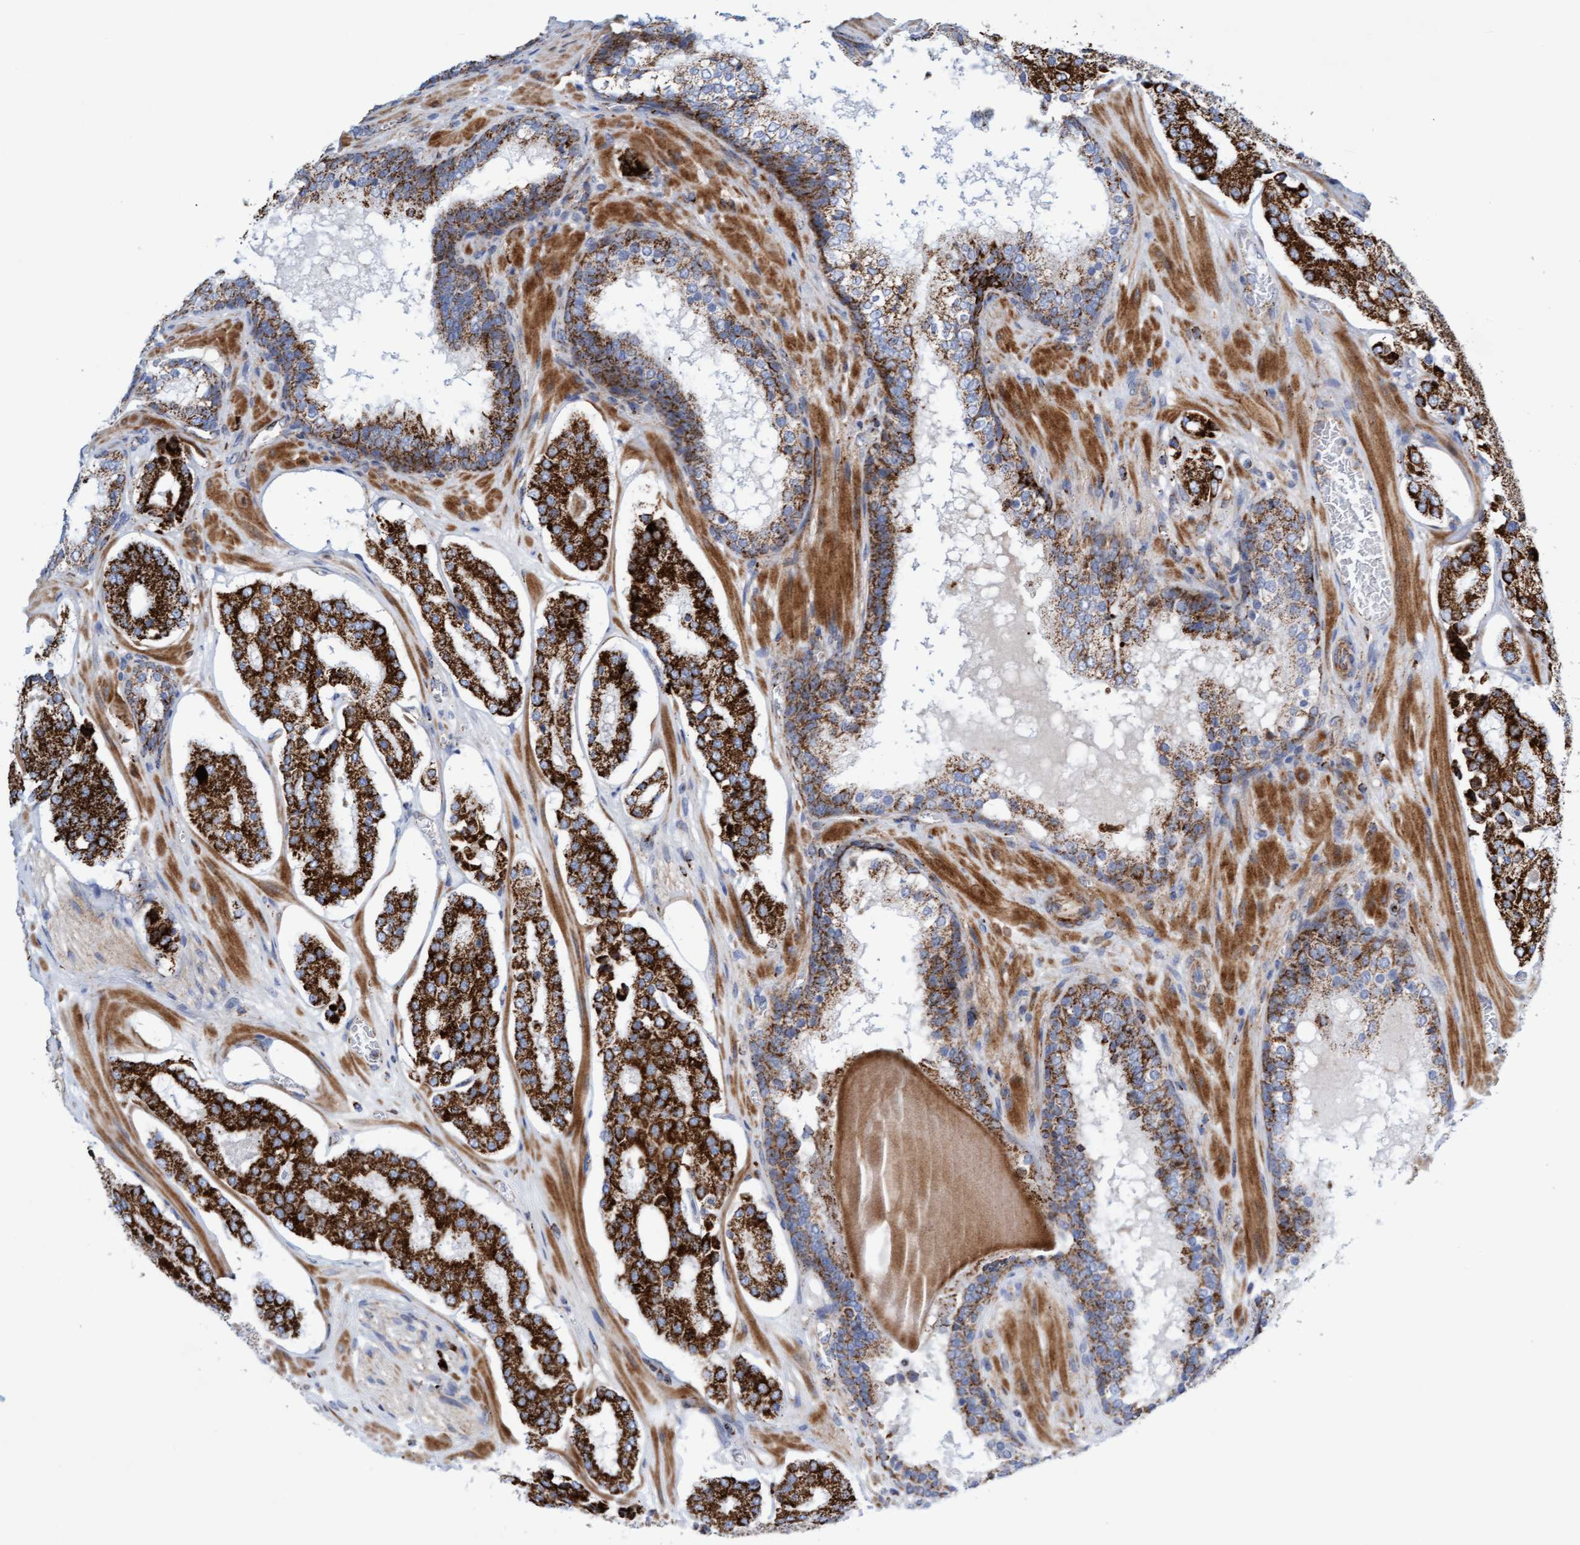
{"staining": {"intensity": "strong", "quantity": ">75%", "location": "cytoplasmic/membranous"}, "tissue": "prostate cancer", "cell_type": "Tumor cells", "image_type": "cancer", "snomed": [{"axis": "morphology", "description": "Adenocarcinoma, High grade"}, {"axis": "topography", "description": "Prostate"}], "caption": "Prostate high-grade adenocarcinoma stained with a protein marker demonstrates strong staining in tumor cells.", "gene": "GGTA1", "patient": {"sex": "male", "age": 60}}